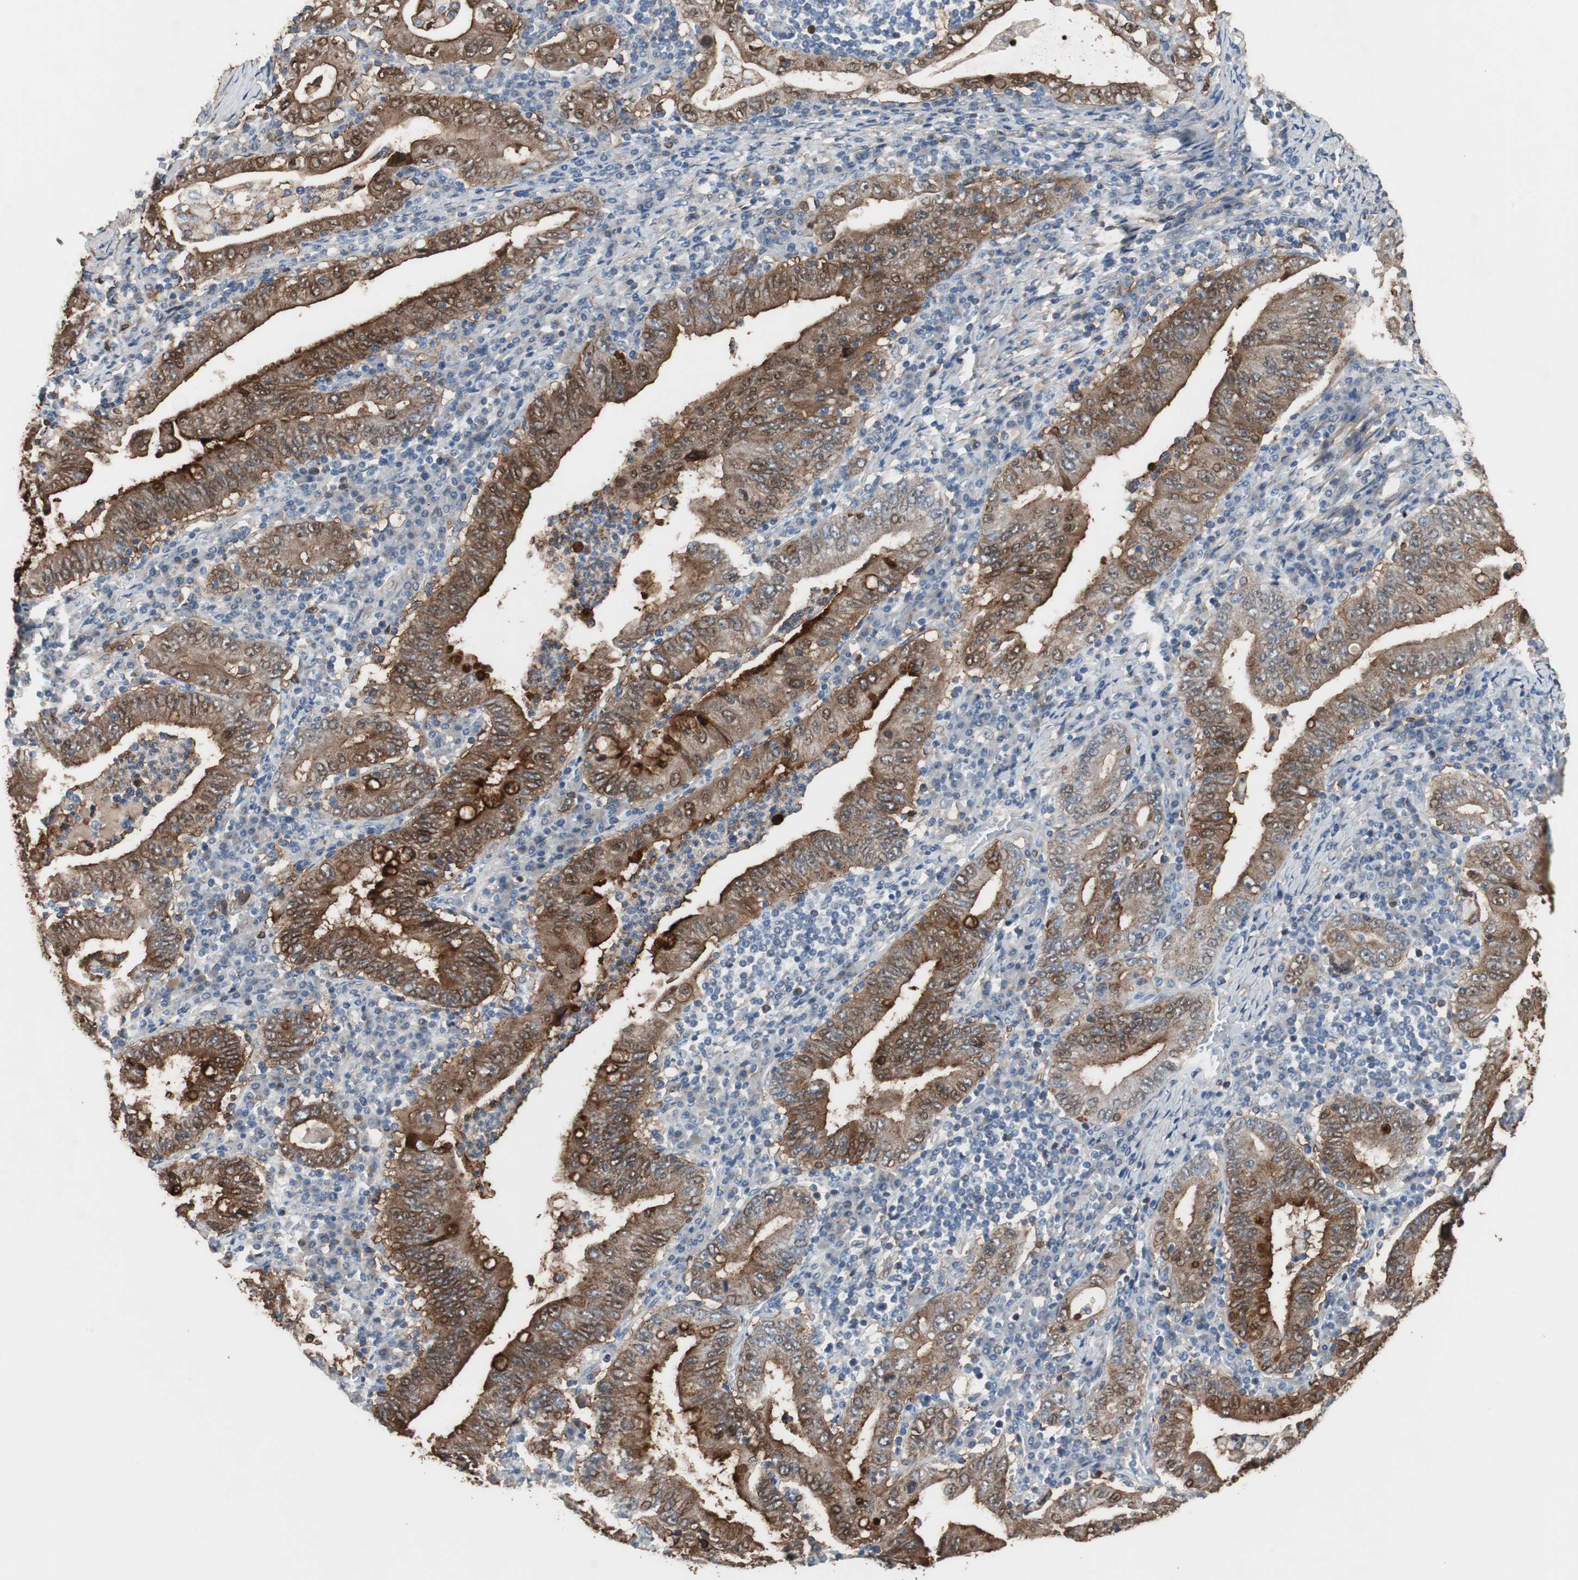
{"staining": {"intensity": "strong", "quantity": ">75%", "location": "cytoplasmic/membranous"}, "tissue": "stomach cancer", "cell_type": "Tumor cells", "image_type": "cancer", "snomed": [{"axis": "morphology", "description": "Normal tissue, NOS"}, {"axis": "morphology", "description": "Adenocarcinoma, NOS"}, {"axis": "topography", "description": "Esophagus"}, {"axis": "topography", "description": "Stomach, upper"}, {"axis": "topography", "description": "Peripheral nerve tissue"}], "caption": "There is high levels of strong cytoplasmic/membranous staining in tumor cells of adenocarcinoma (stomach), as demonstrated by immunohistochemical staining (brown color).", "gene": "ANXA4", "patient": {"sex": "male", "age": 62}}